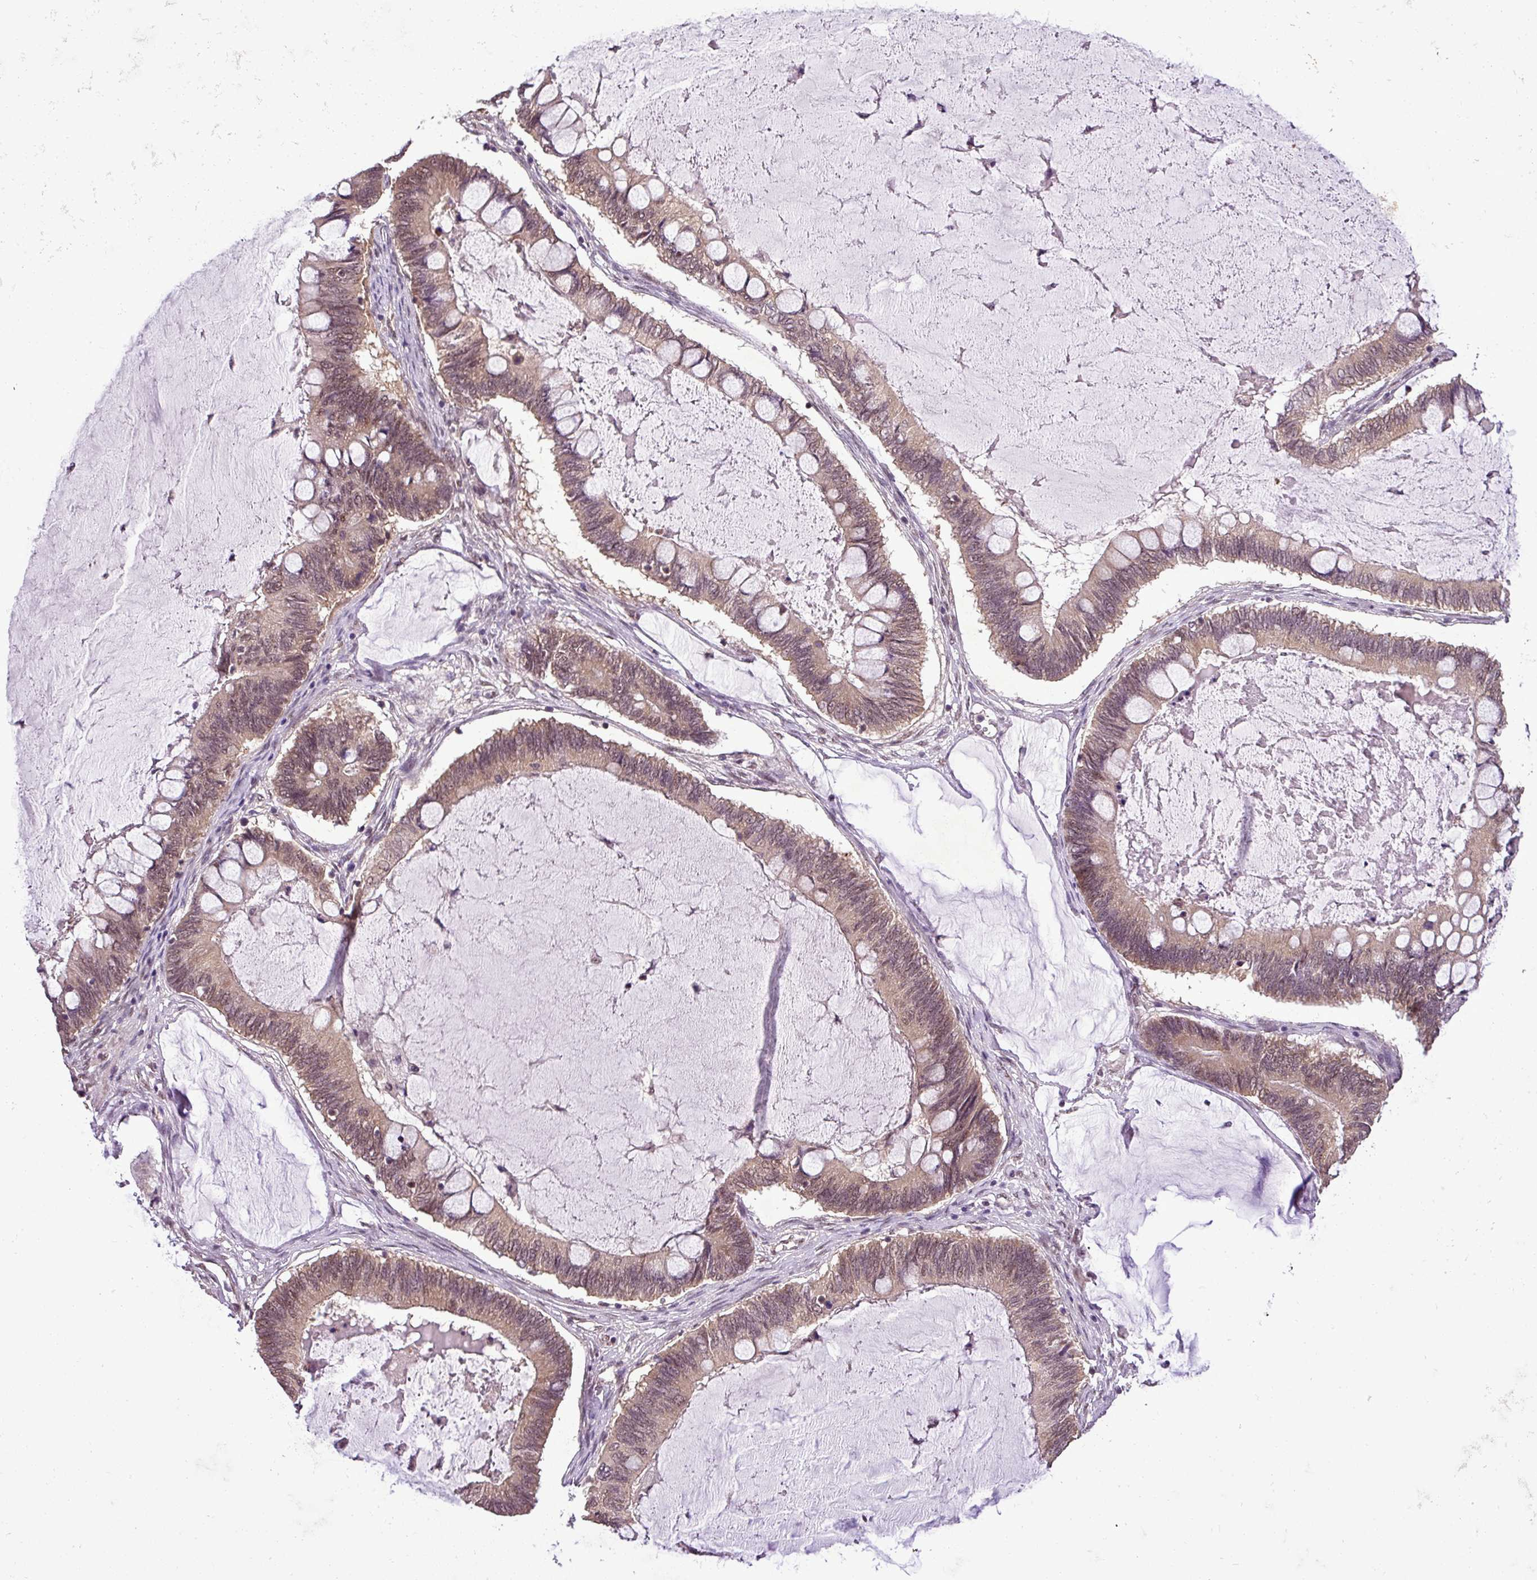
{"staining": {"intensity": "moderate", "quantity": ">75%", "location": "cytoplasmic/membranous,nuclear"}, "tissue": "ovarian cancer", "cell_type": "Tumor cells", "image_type": "cancer", "snomed": [{"axis": "morphology", "description": "Cystadenocarcinoma, mucinous, NOS"}, {"axis": "topography", "description": "Ovary"}], "caption": "Moderate cytoplasmic/membranous and nuclear staining is appreciated in approximately >75% of tumor cells in mucinous cystadenocarcinoma (ovarian). The staining was performed using DAB to visualize the protein expression in brown, while the nuclei were stained in blue with hematoxylin (Magnification: 20x).", "gene": "MFHAS1", "patient": {"sex": "female", "age": 61}}